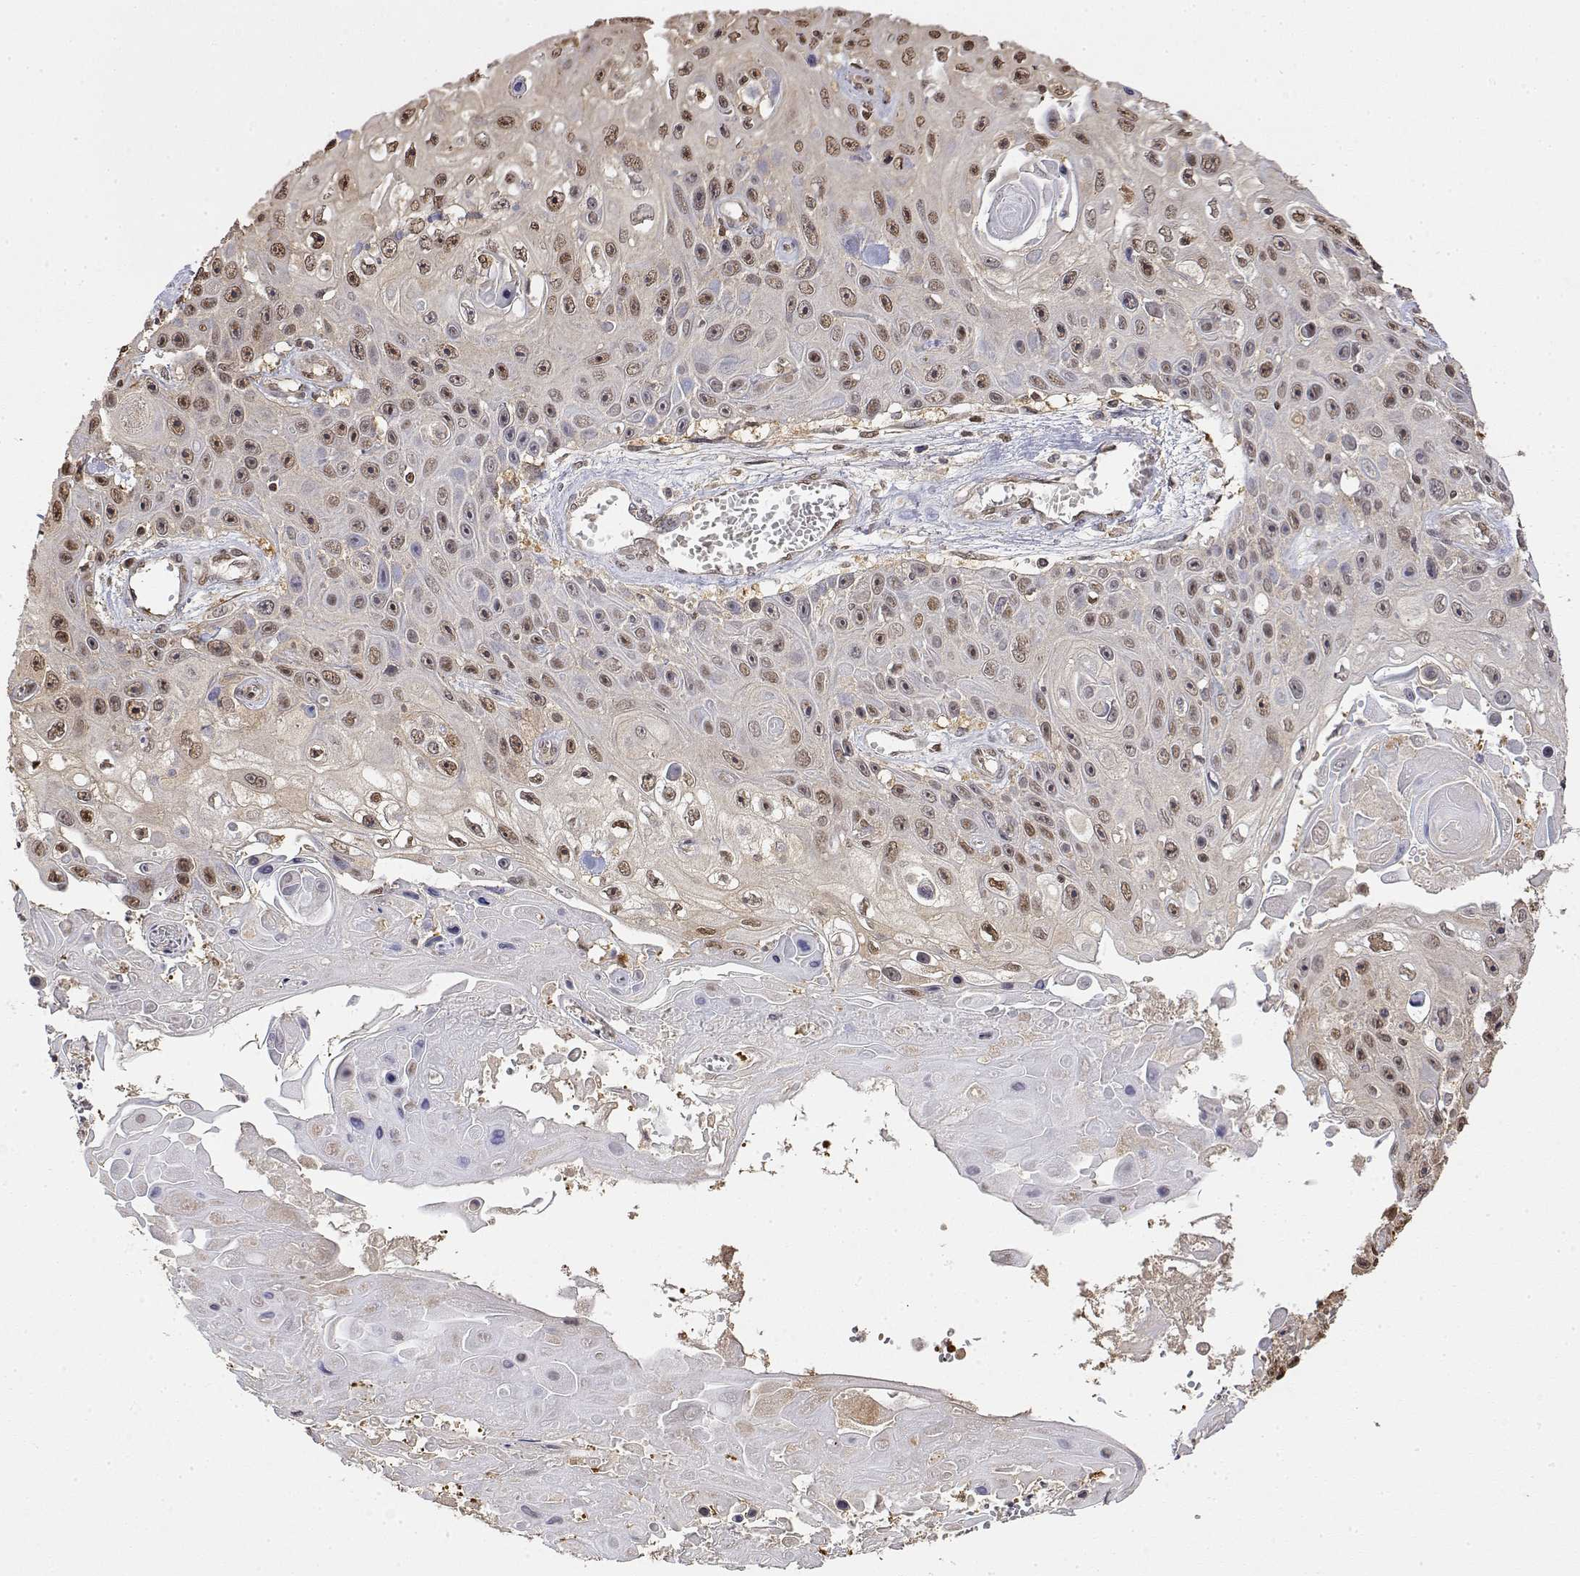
{"staining": {"intensity": "moderate", "quantity": ">75%", "location": "nuclear"}, "tissue": "skin cancer", "cell_type": "Tumor cells", "image_type": "cancer", "snomed": [{"axis": "morphology", "description": "Squamous cell carcinoma, NOS"}, {"axis": "topography", "description": "Skin"}], "caption": "A medium amount of moderate nuclear expression is appreciated in about >75% of tumor cells in skin cancer tissue.", "gene": "TPI1", "patient": {"sex": "male", "age": 82}}